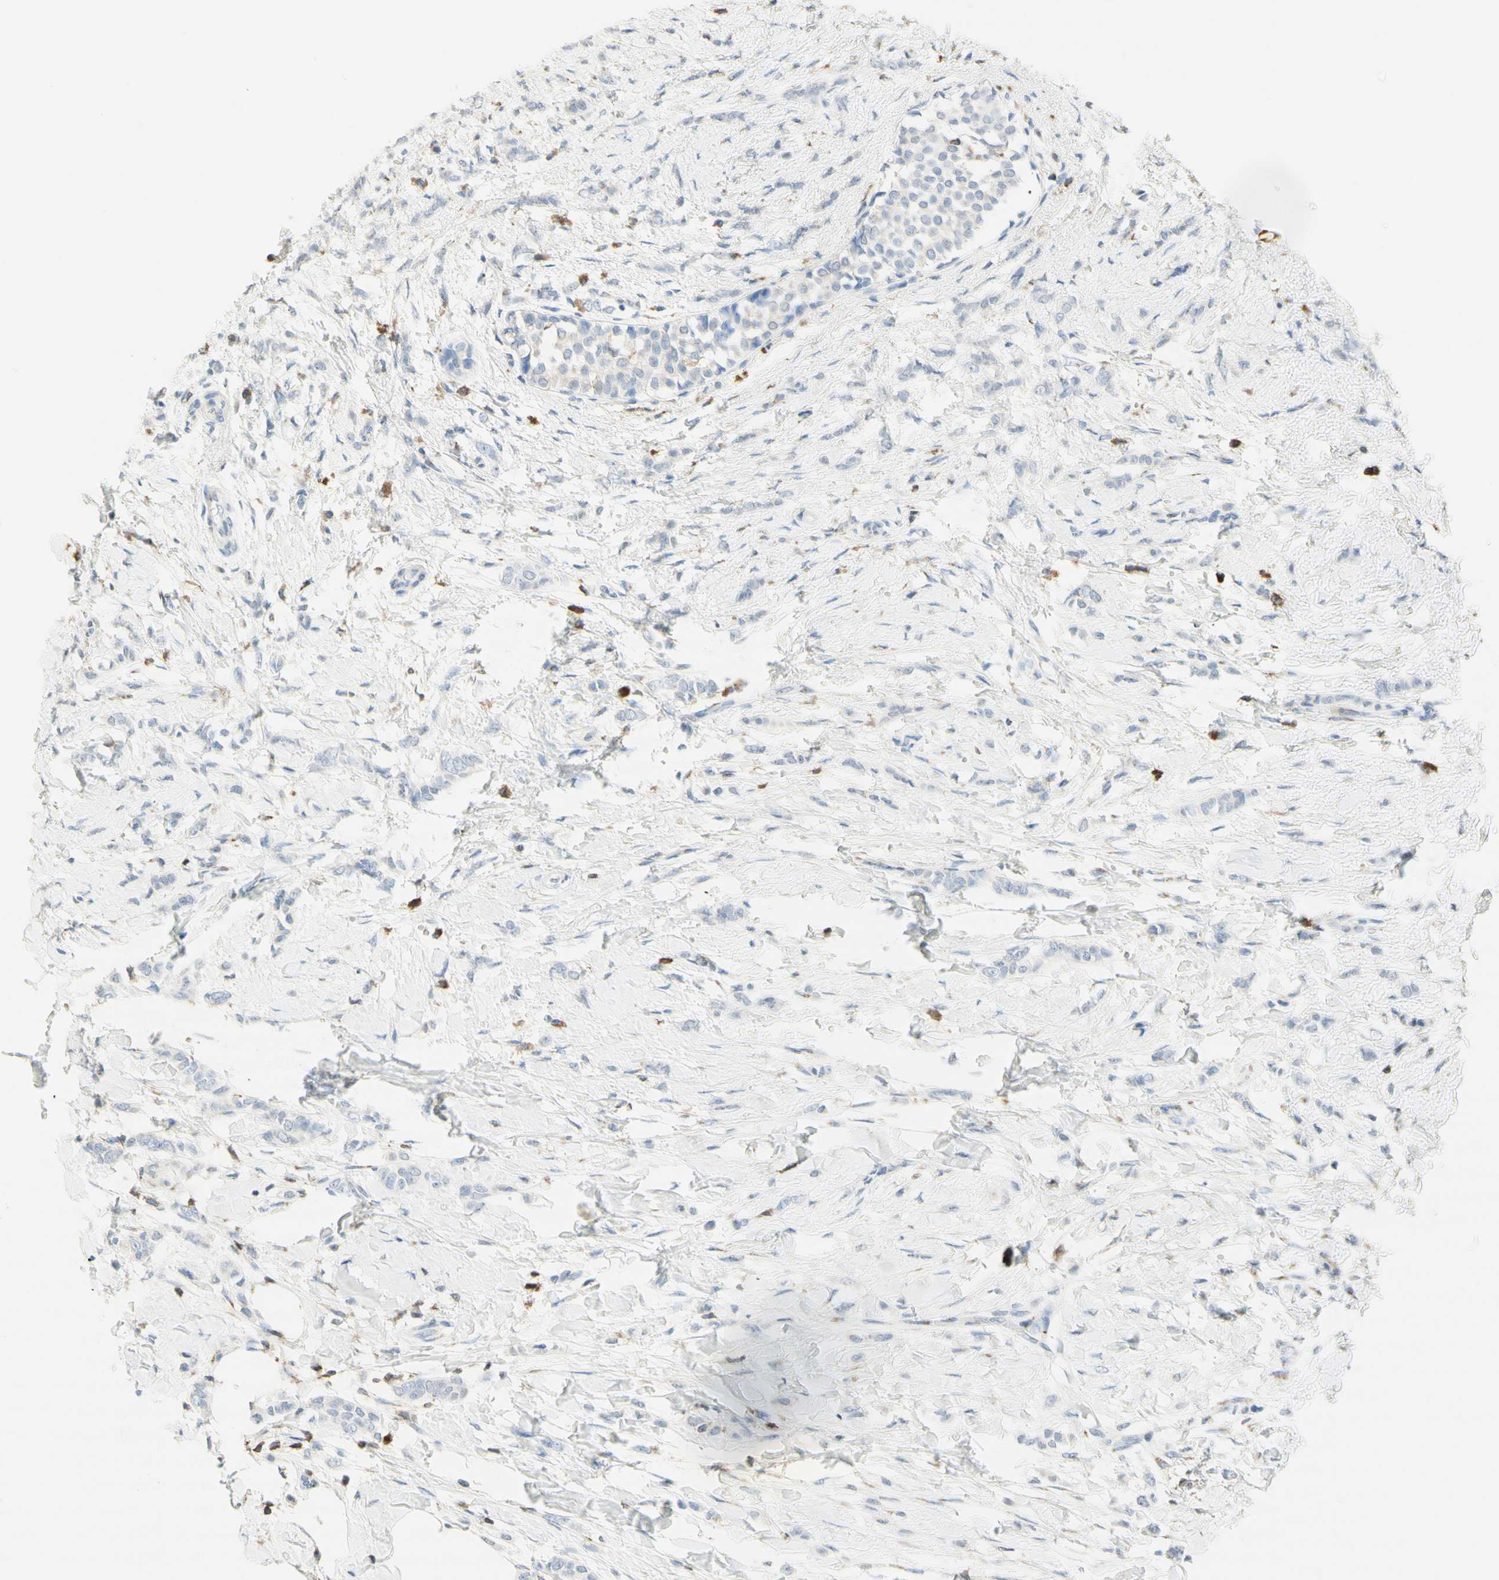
{"staining": {"intensity": "negative", "quantity": "none", "location": "none"}, "tissue": "breast cancer", "cell_type": "Tumor cells", "image_type": "cancer", "snomed": [{"axis": "morphology", "description": "Lobular carcinoma, in situ"}, {"axis": "morphology", "description": "Lobular carcinoma"}, {"axis": "topography", "description": "Breast"}], "caption": "Tumor cells show no significant staining in breast cancer.", "gene": "SPINK6", "patient": {"sex": "female", "age": 41}}